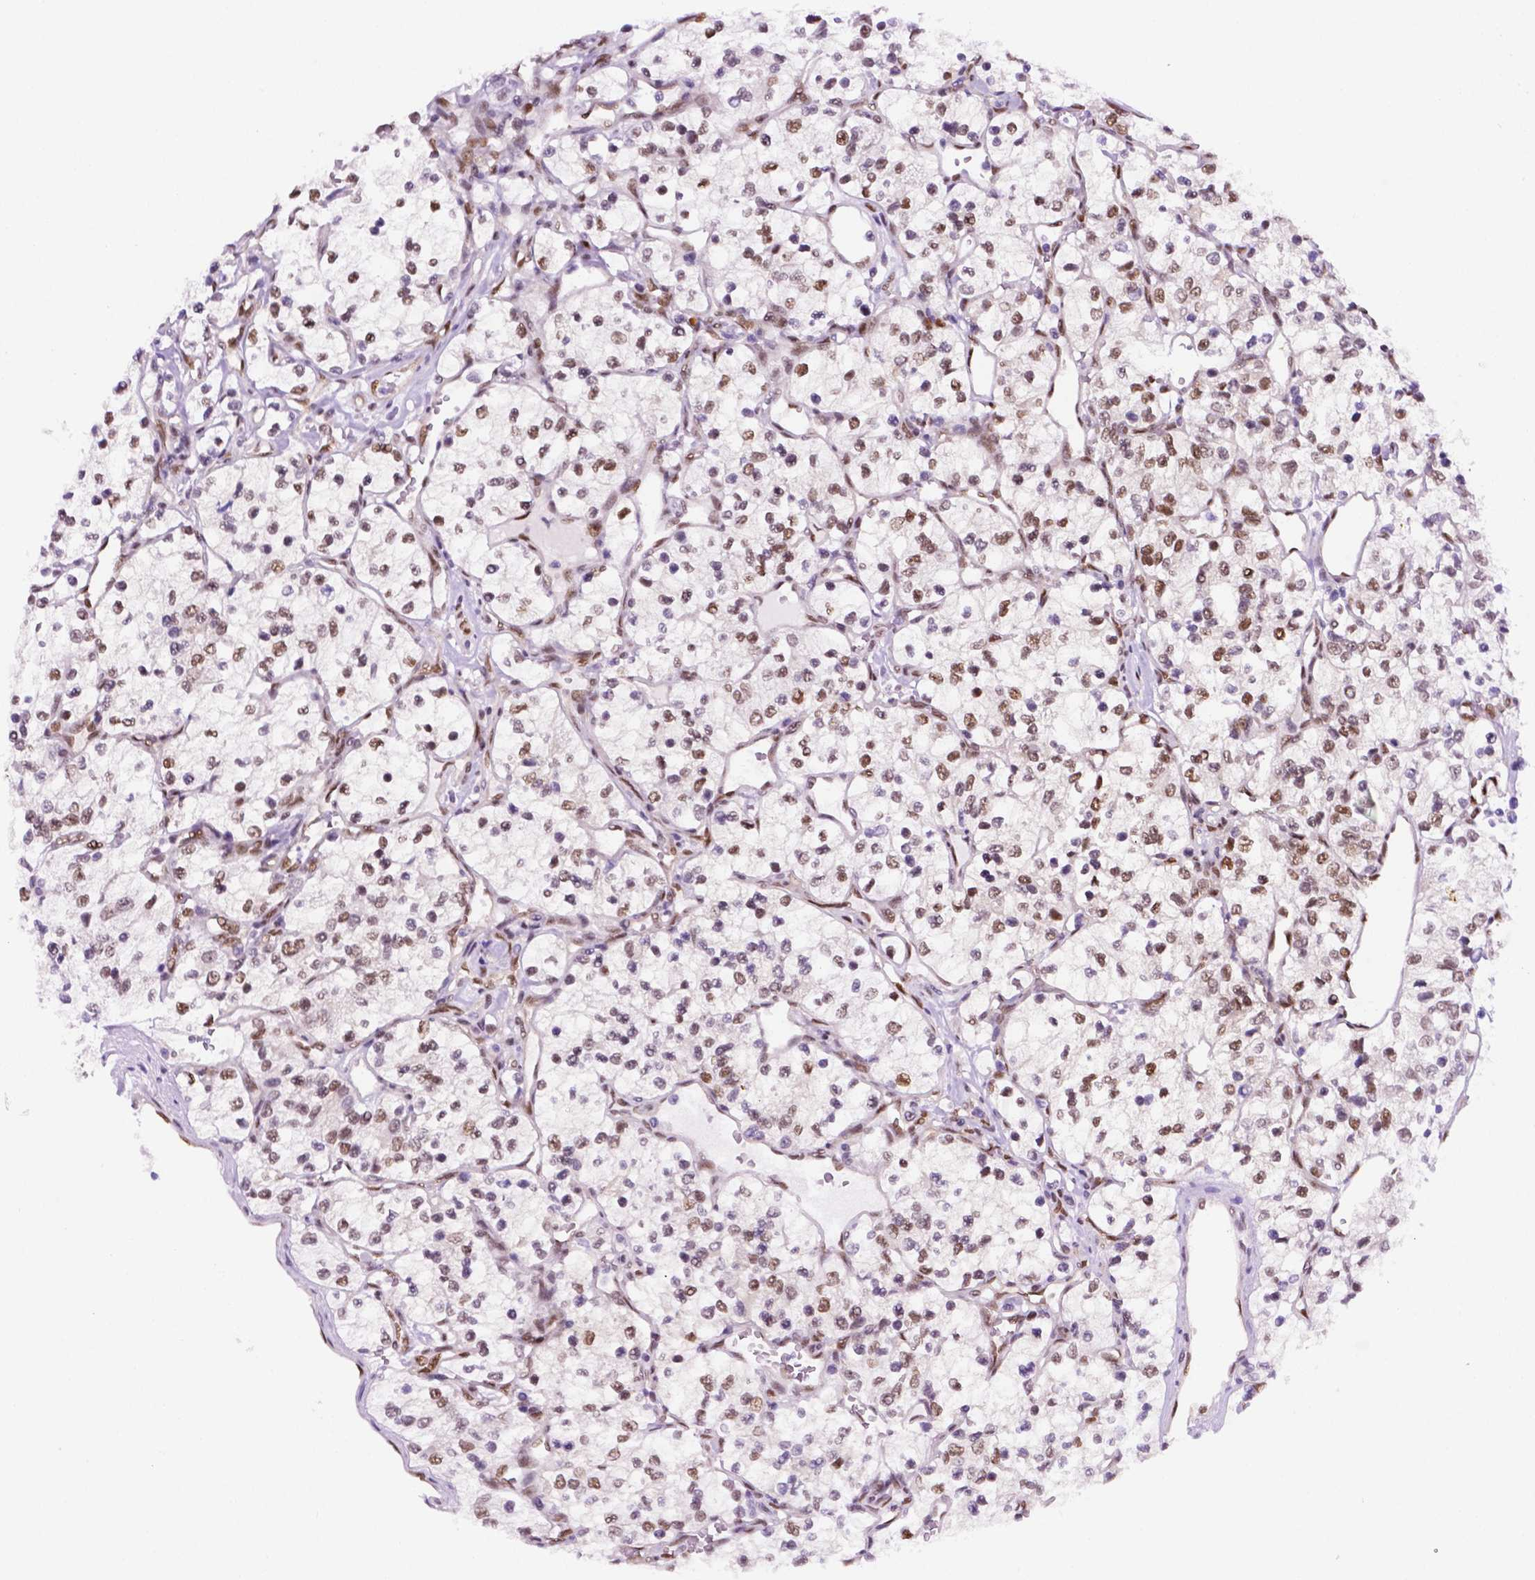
{"staining": {"intensity": "moderate", "quantity": "25%-75%", "location": "nuclear"}, "tissue": "renal cancer", "cell_type": "Tumor cells", "image_type": "cancer", "snomed": [{"axis": "morphology", "description": "Adenocarcinoma, NOS"}, {"axis": "topography", "description": "Kidney"}], "caption": "Immunohistochemistry of human adenocarcinoma (renal) demonstrates medium levels of moderate nuclear staining in about 25%-75% of tumor cells.", "gene": "ERF", "patient": {"sex": "female", "age": 69}}